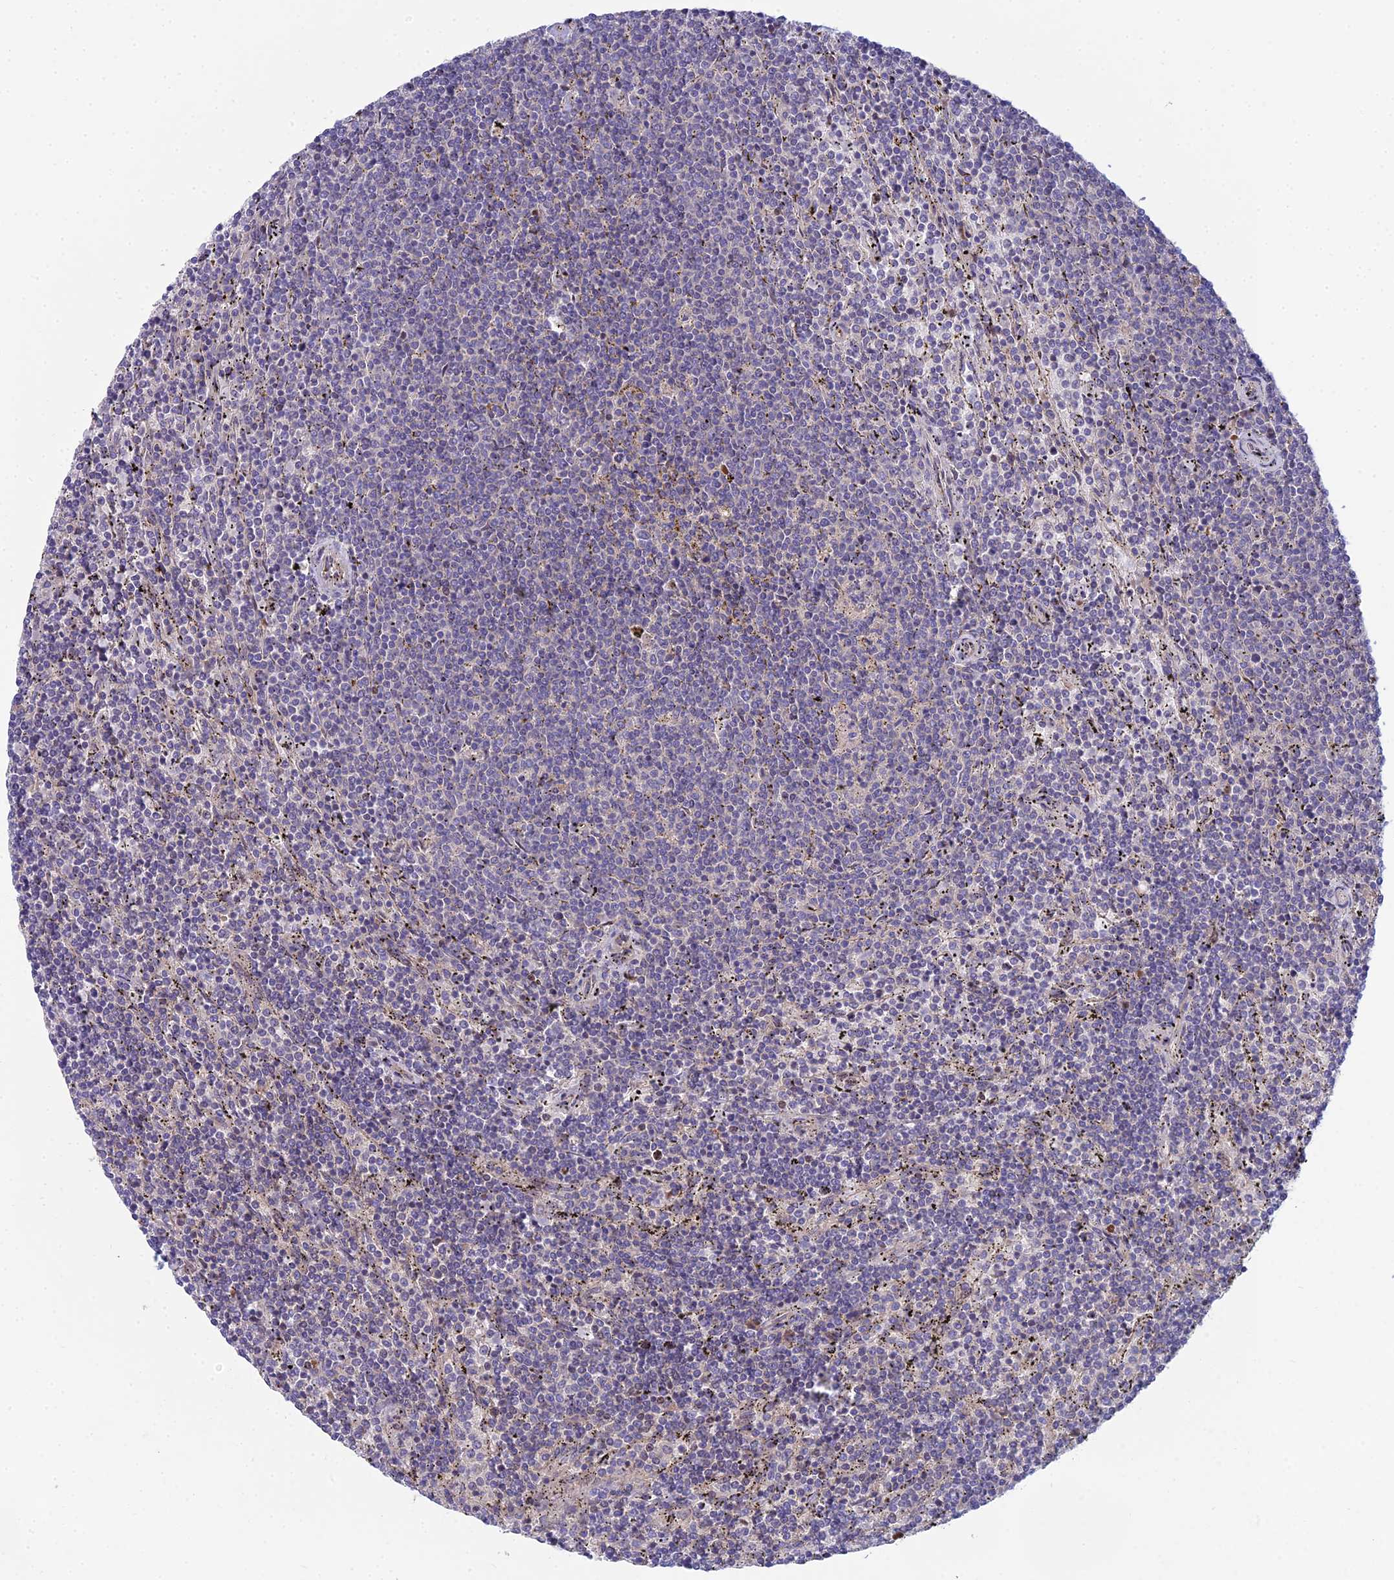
{"staining": {"intensity": "negative", "quantity": "none", "location": "none"}, "tissue": "lymphoma", "cell_type": "Tumor cells", "image_type": "cancer", "snomed": [{"axis": "morphology", "description": "Malignant lymphoma, non-Hodgkin's type, Low grade"}, {"axis": "topography", "description": "Spleen"}], "caption": "This is an IHC photomicrograph of malignant lymphoma, non-Hodgkin's type (low-grade). There is no expression in tumor cells.", "gene": "ZNF564", "patient": {"sex": "female", "age": 50}}